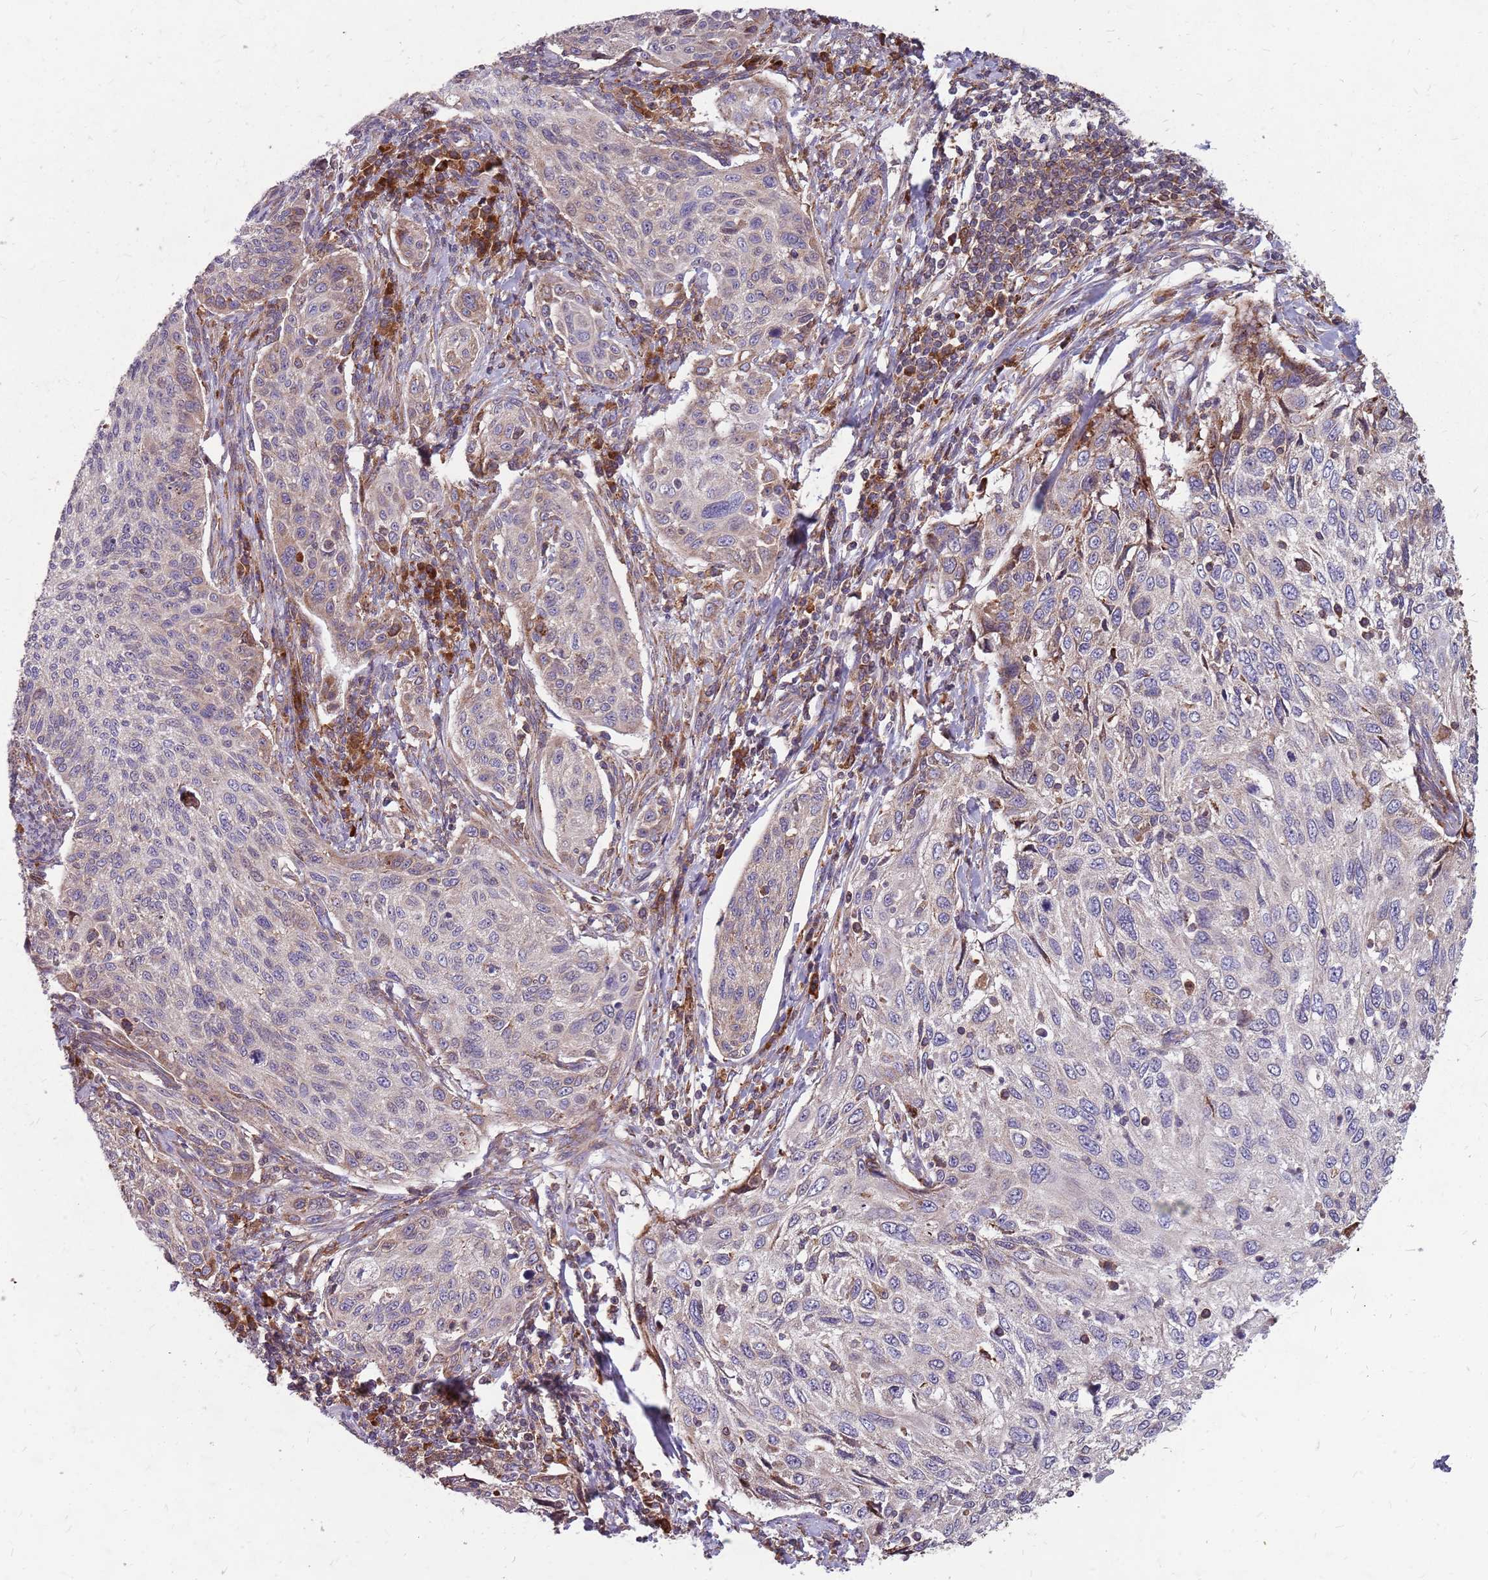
{"staining": {"intensity": "moderate", "quantity": "<25%", "location": "cytoplasmic/membranous"}, "tissue": "cervical cancer", "cell_type": "Tumor cells", "image_type": "cancer", "snomed": [{"axis": "morphology", "description": "Squamous cell carcinoma, NOS"}, {"axis": "topography", "description": "Cervix"}], "caption": "Cervical cancer stained with DAB IHC exhibits low levels of moderate cytoplasmic/membranous positivity in about <25% of tumor cells.", "gene": "NME4", "patient": {"sex": "female", "age": 70}}